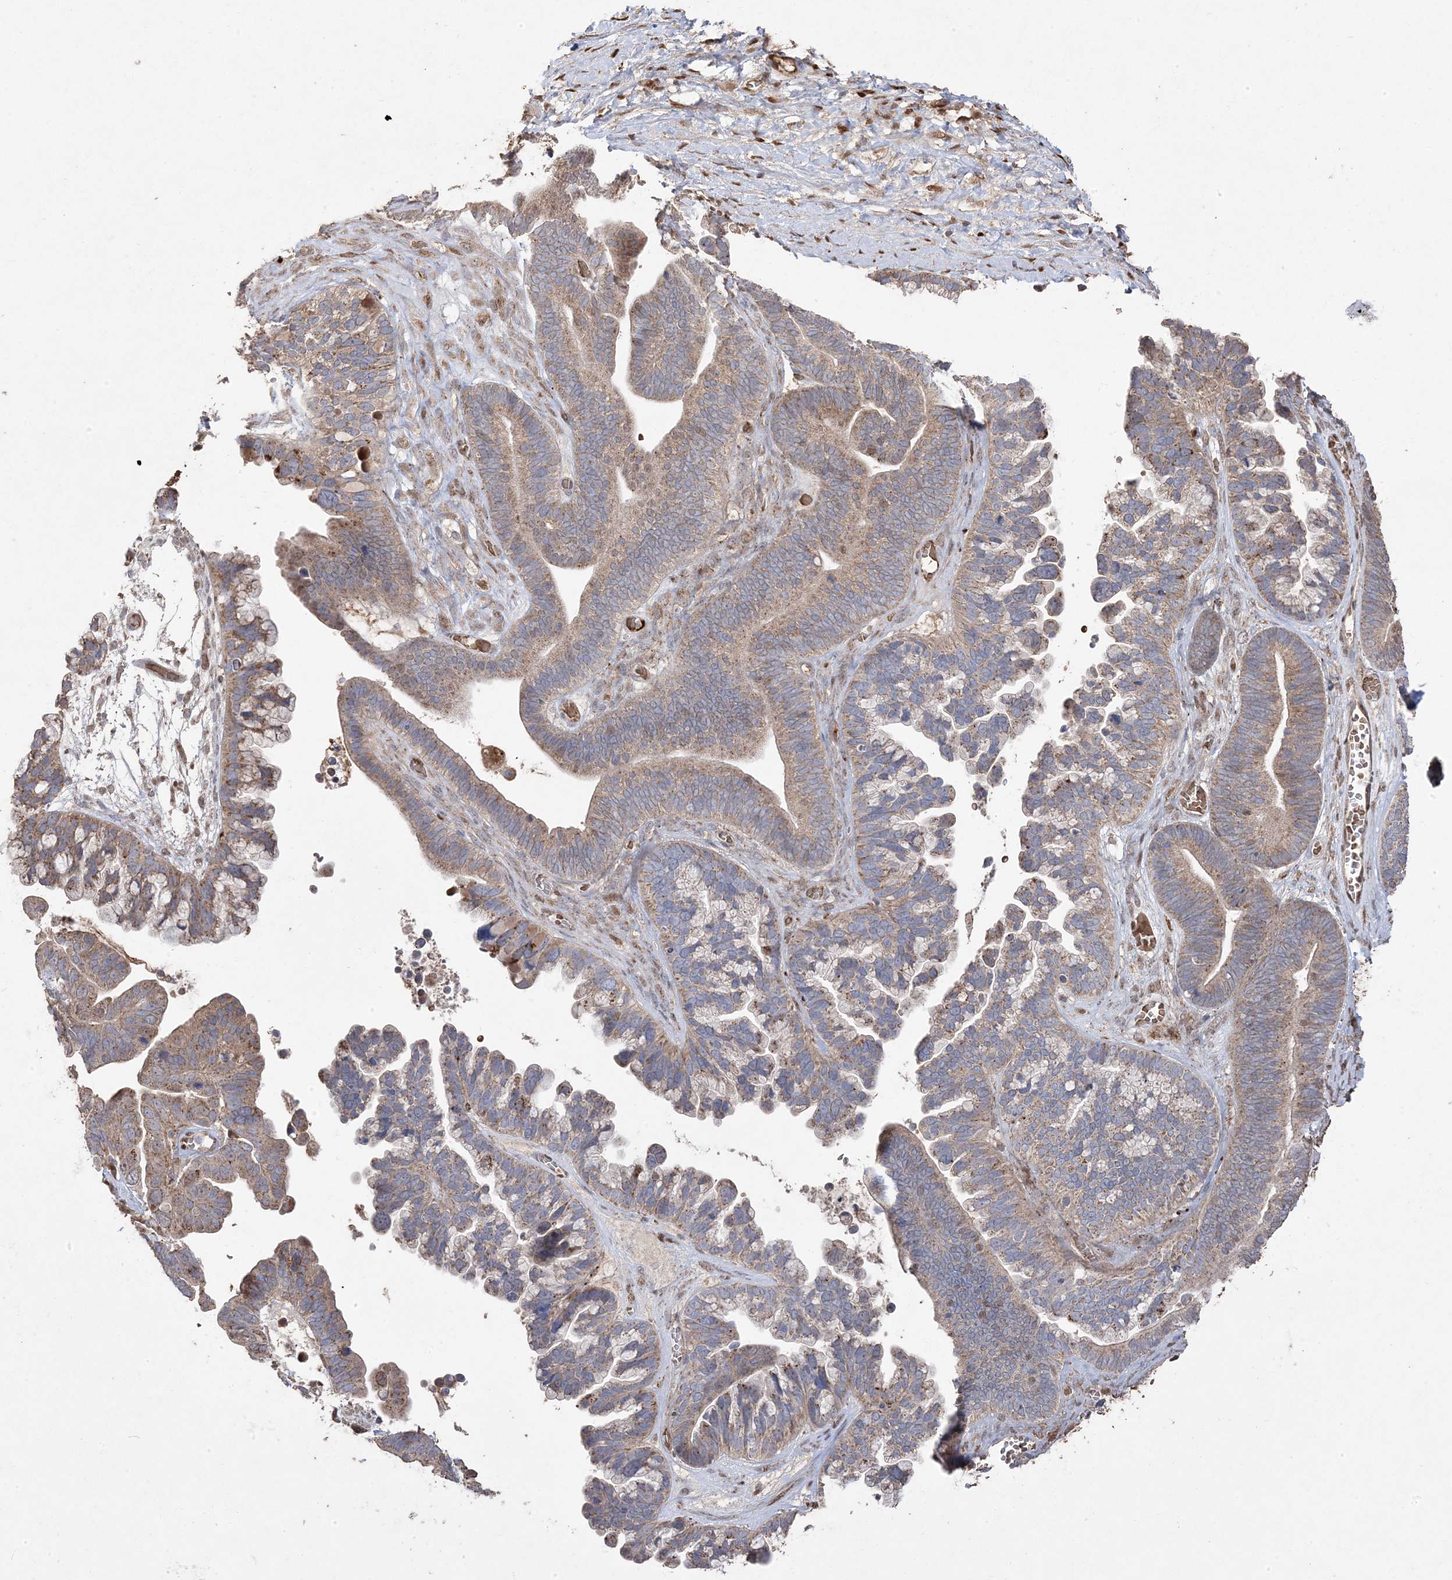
{"staining": {"intensity": "moderate", "quantity": "25%-75%", "location": "cytoplasmic/membranous"}, "tissue": "ovarian cancer", "cell_type": "Tumor cells", "image_type": "cancer", "snomed": [{"axis": "morphology", "description": "Cystadenocarcinoma, serous, NOS"}, {"axis": "topography", "description": "Ovary"}], "caption": "Ovarian serous cystadenocarcinoma stained with immunohistochemistry (IHC) shows moderate cytoplasmic/membranous staining in approximately 25%-75% of tumor cells.", "gene": "PPOX", "patient": {"sex": "female", "age": 56}}